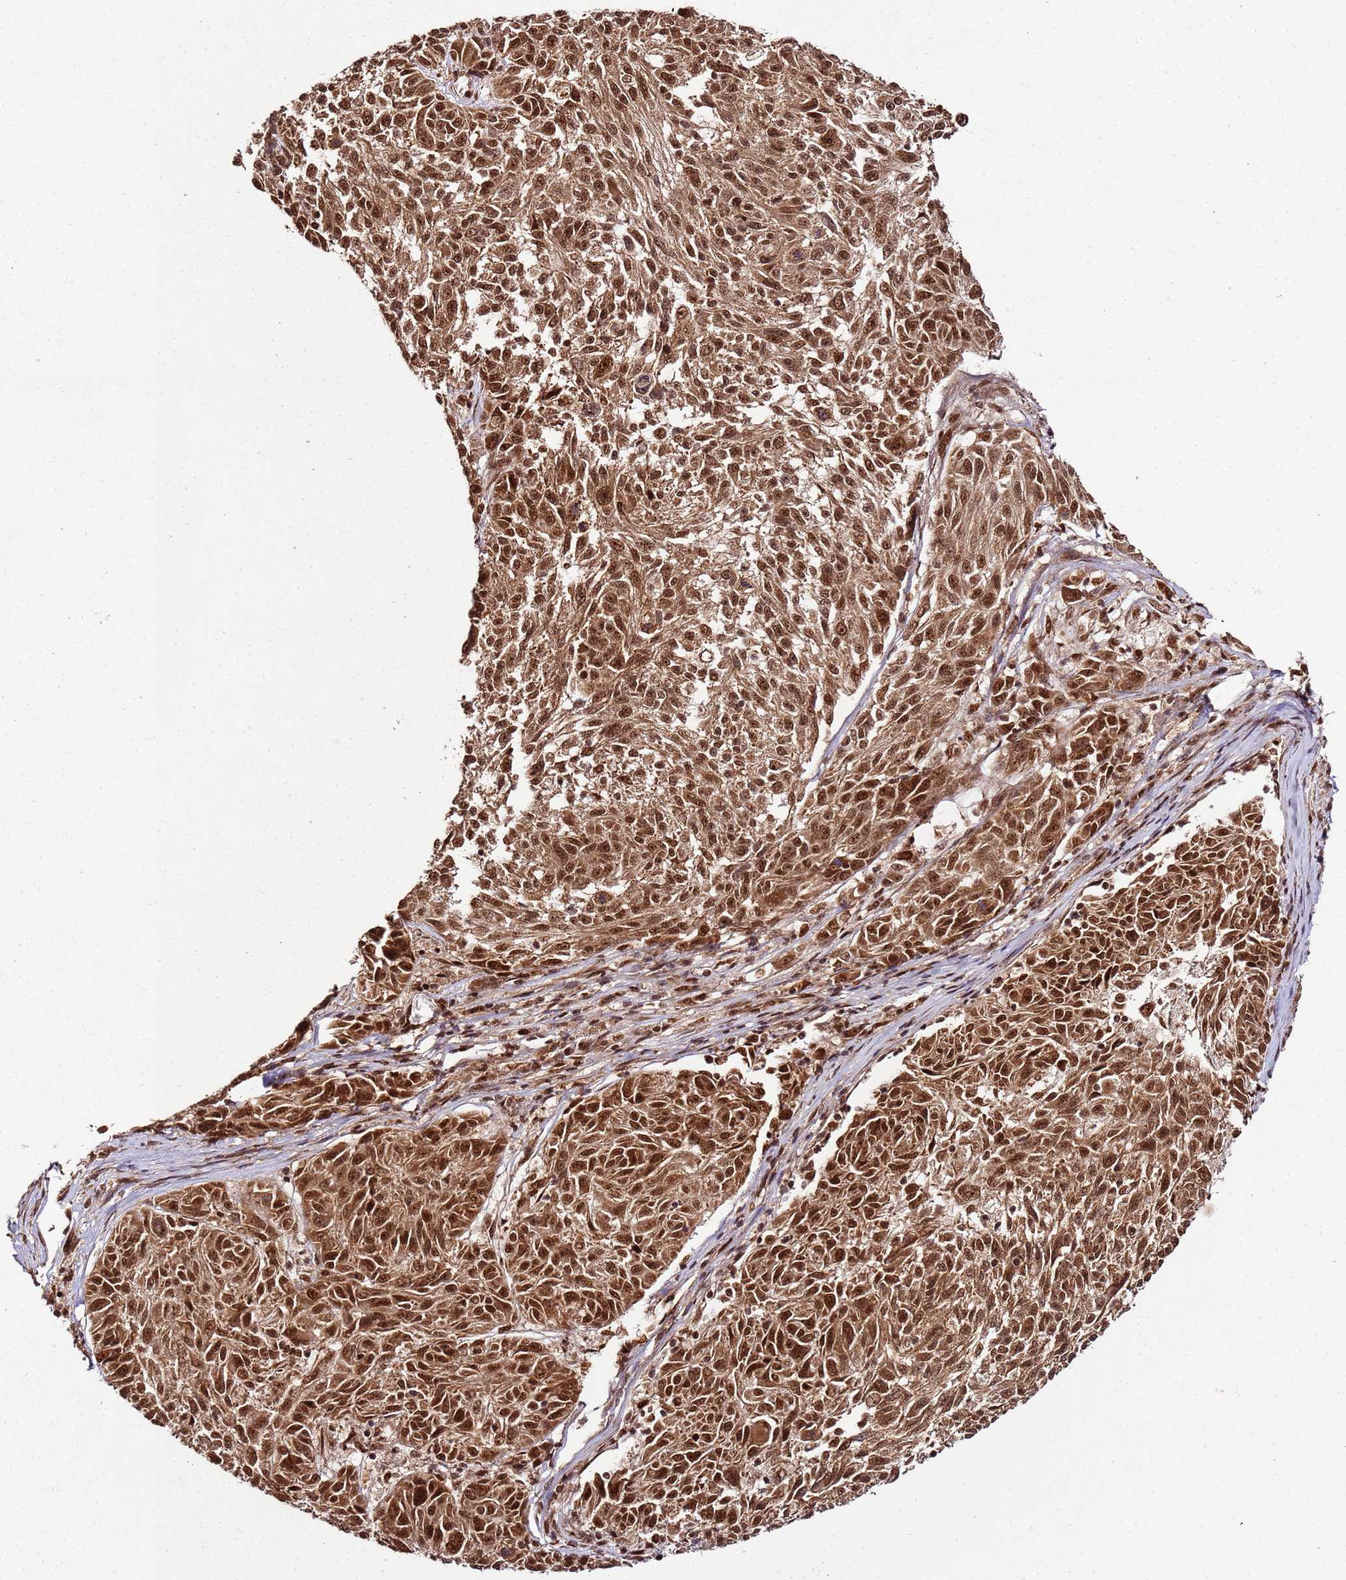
{"staining": {"intensity": "strong", "quantity": ">75%", "location": "cytoplasmic/membranous,nuclear"}, "tissue": "melanoma", "cell_type": "Tumor cells", "image_type": "cancer", "snomed": [{"axis": "morphology", "description": "Malignant melanoma, NOS"}, {"axis": "topography", "description": "Skin"}], "caption": "Melanoma stained for a protein demonstrates strong cytoplasmic/membranous and nuclear positivity in tumor cells.", "gene": "XRN2", "patient": {"sex": "male", "age": 53}}